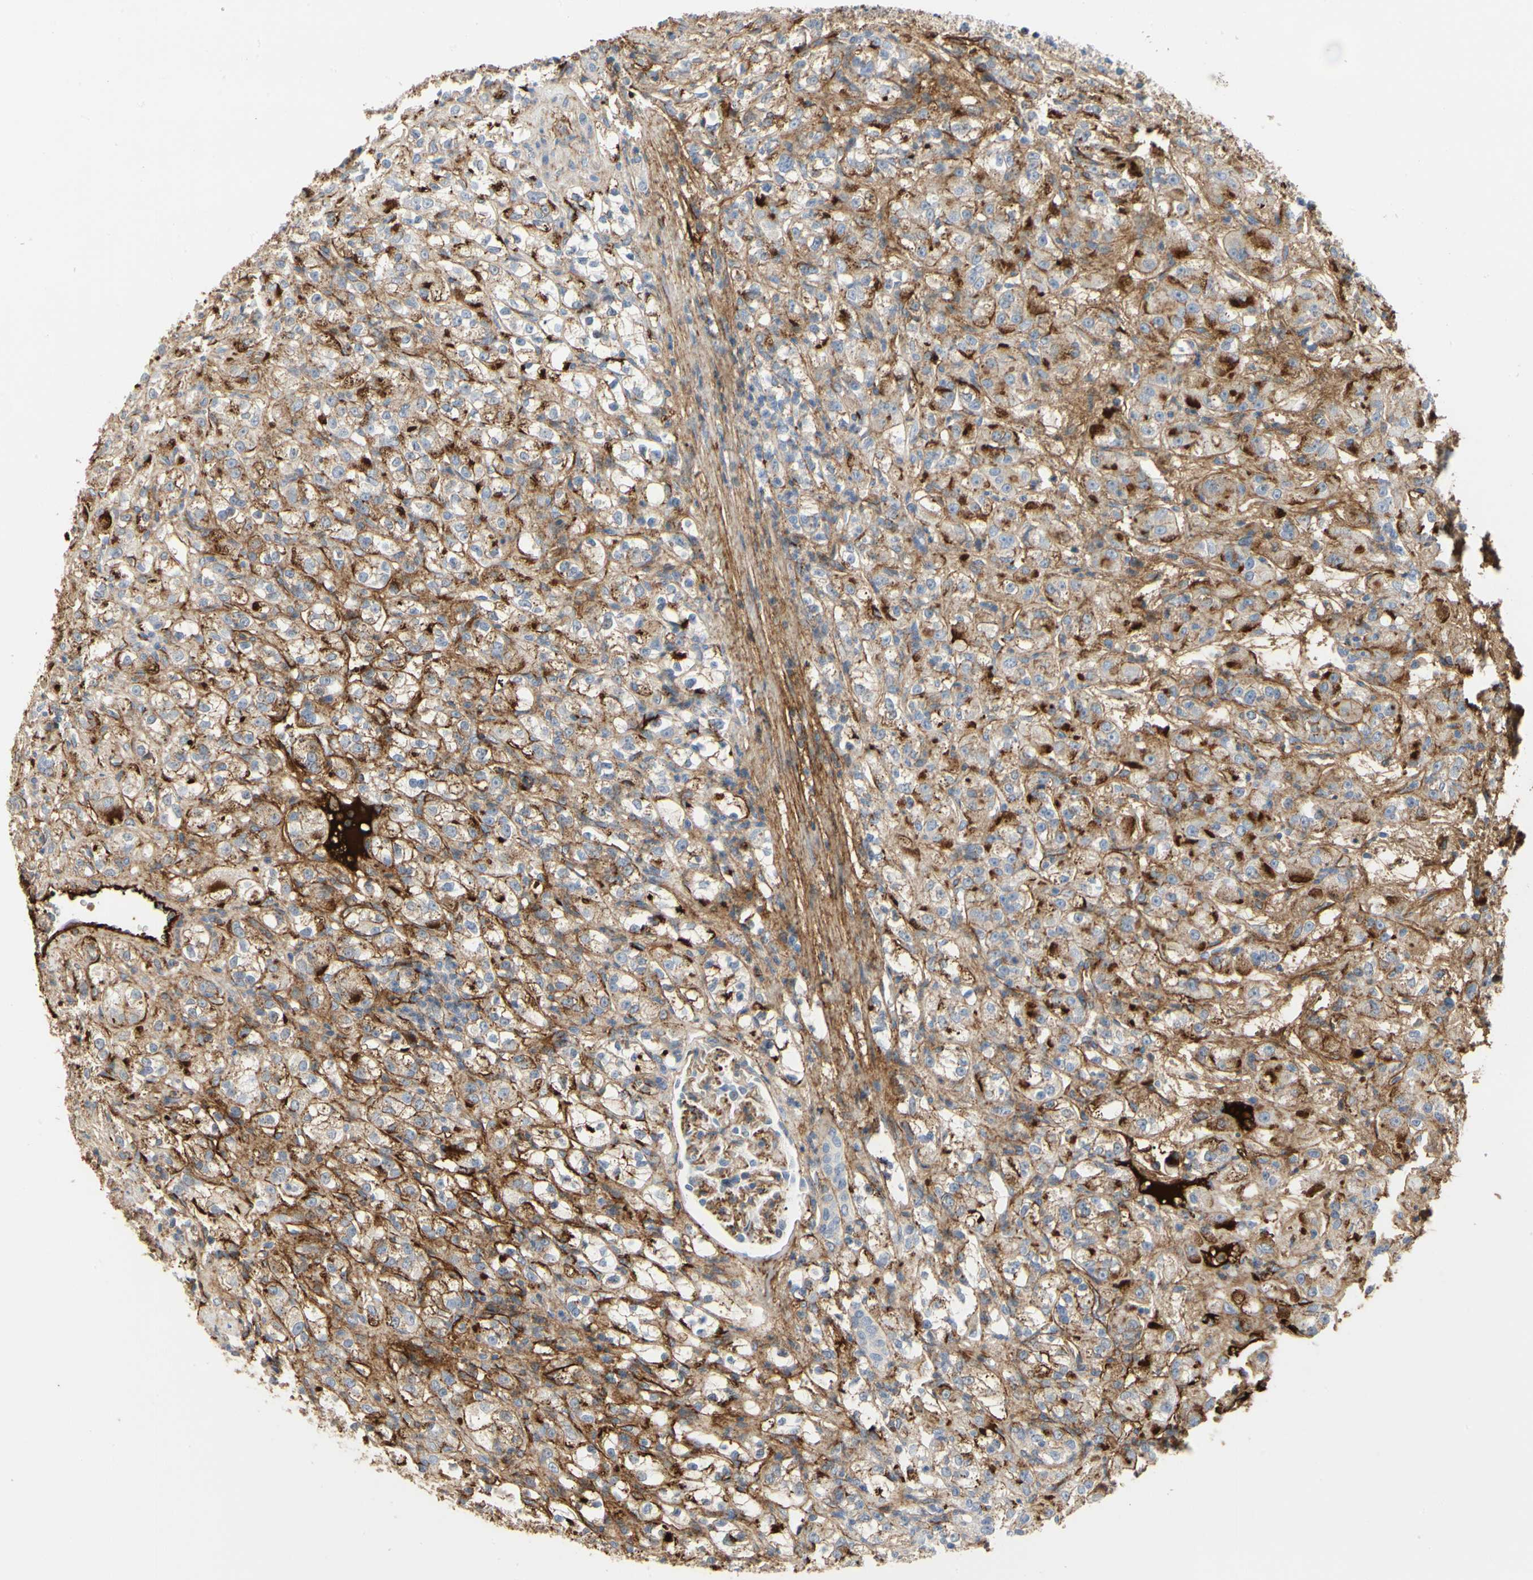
{"staining": {"intensity": "moderate", "quantity": ">75%", "location": "cytoplasmic/membranous"}, "tissue": "renal cancer", "cell_type": "Tumor cells", "image_type": "cancer", "snomed": [{"axis": "morphology", "description": "Normal tissue, NOS"}, {"axis": "morphology", "description": "Adenocarcinoma, NOS"}, {"axis": "topography", "description": "Kidney"}], "caption": "This is a histology image of IHC staining of renal adenocarcinoma, which shows moderate expression in the cytoplasmic/membranous of tumor cells.", "gene": "FGB", "patient": {"sex": "male", "age": 61}}